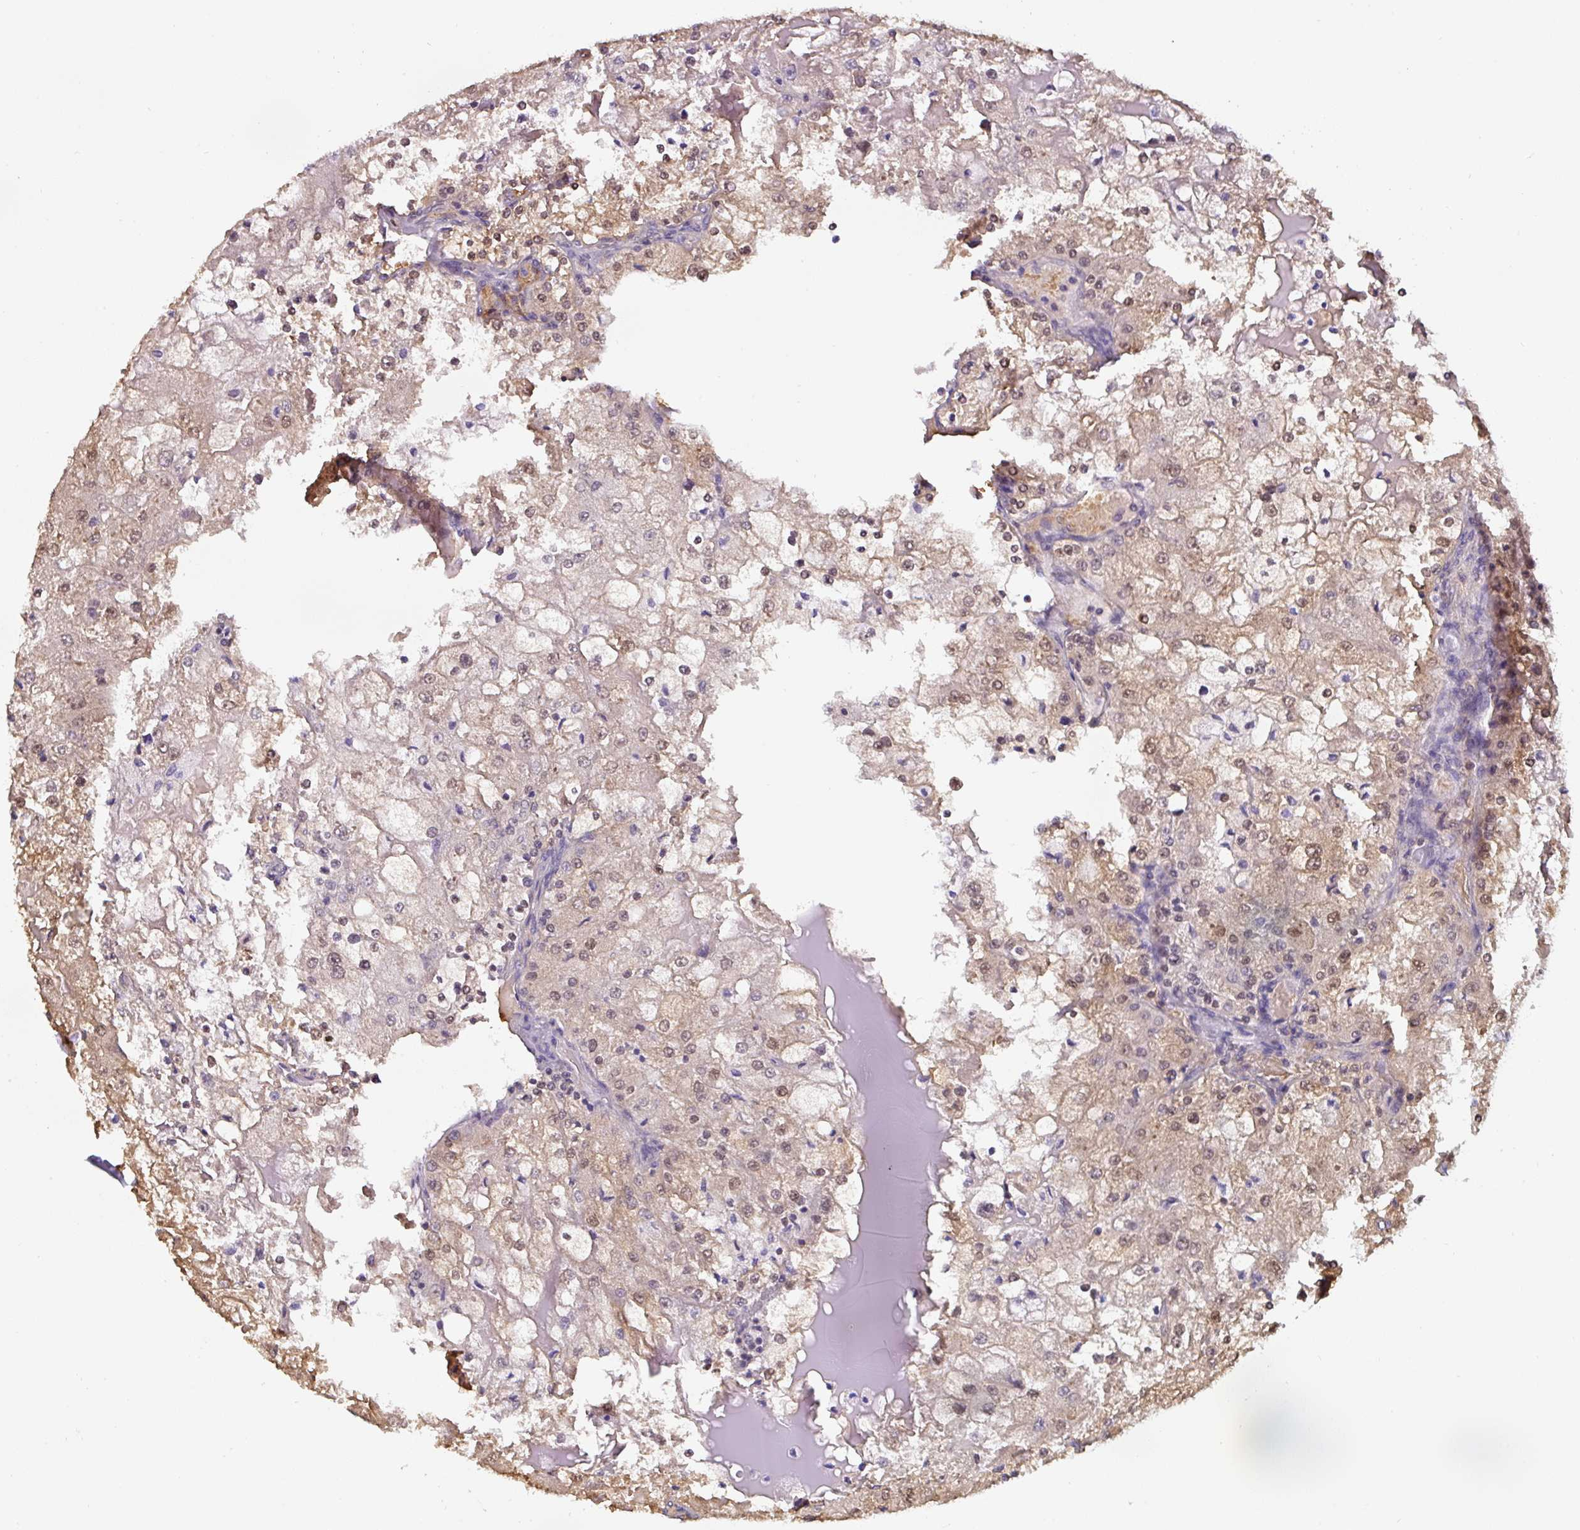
{"staining": {"intensity": "weak", "quantity": "25%-75%", "location": "cytoplasmic/membranous,nuclear"}, "tissue": "renal cancer", "cell_type": "Tumor cells", "image_type": "cancer", "snomed": [{"axis": "morphology", "description": "Adenocarcinoma, NOS"}, {"axis": "topography", "description": "Kidney"}], "caption": "Immunohistochemistry (IHC) photomicrograph of human renal adenocarcinoma stained for a protein (brown), which displays low levels of weak cytoplasmic/membranous and nuclear staining in approximately 25%-75% of tumor cells.", "gene": "ST13", "patient": {"sex": "female", "age": 74}}